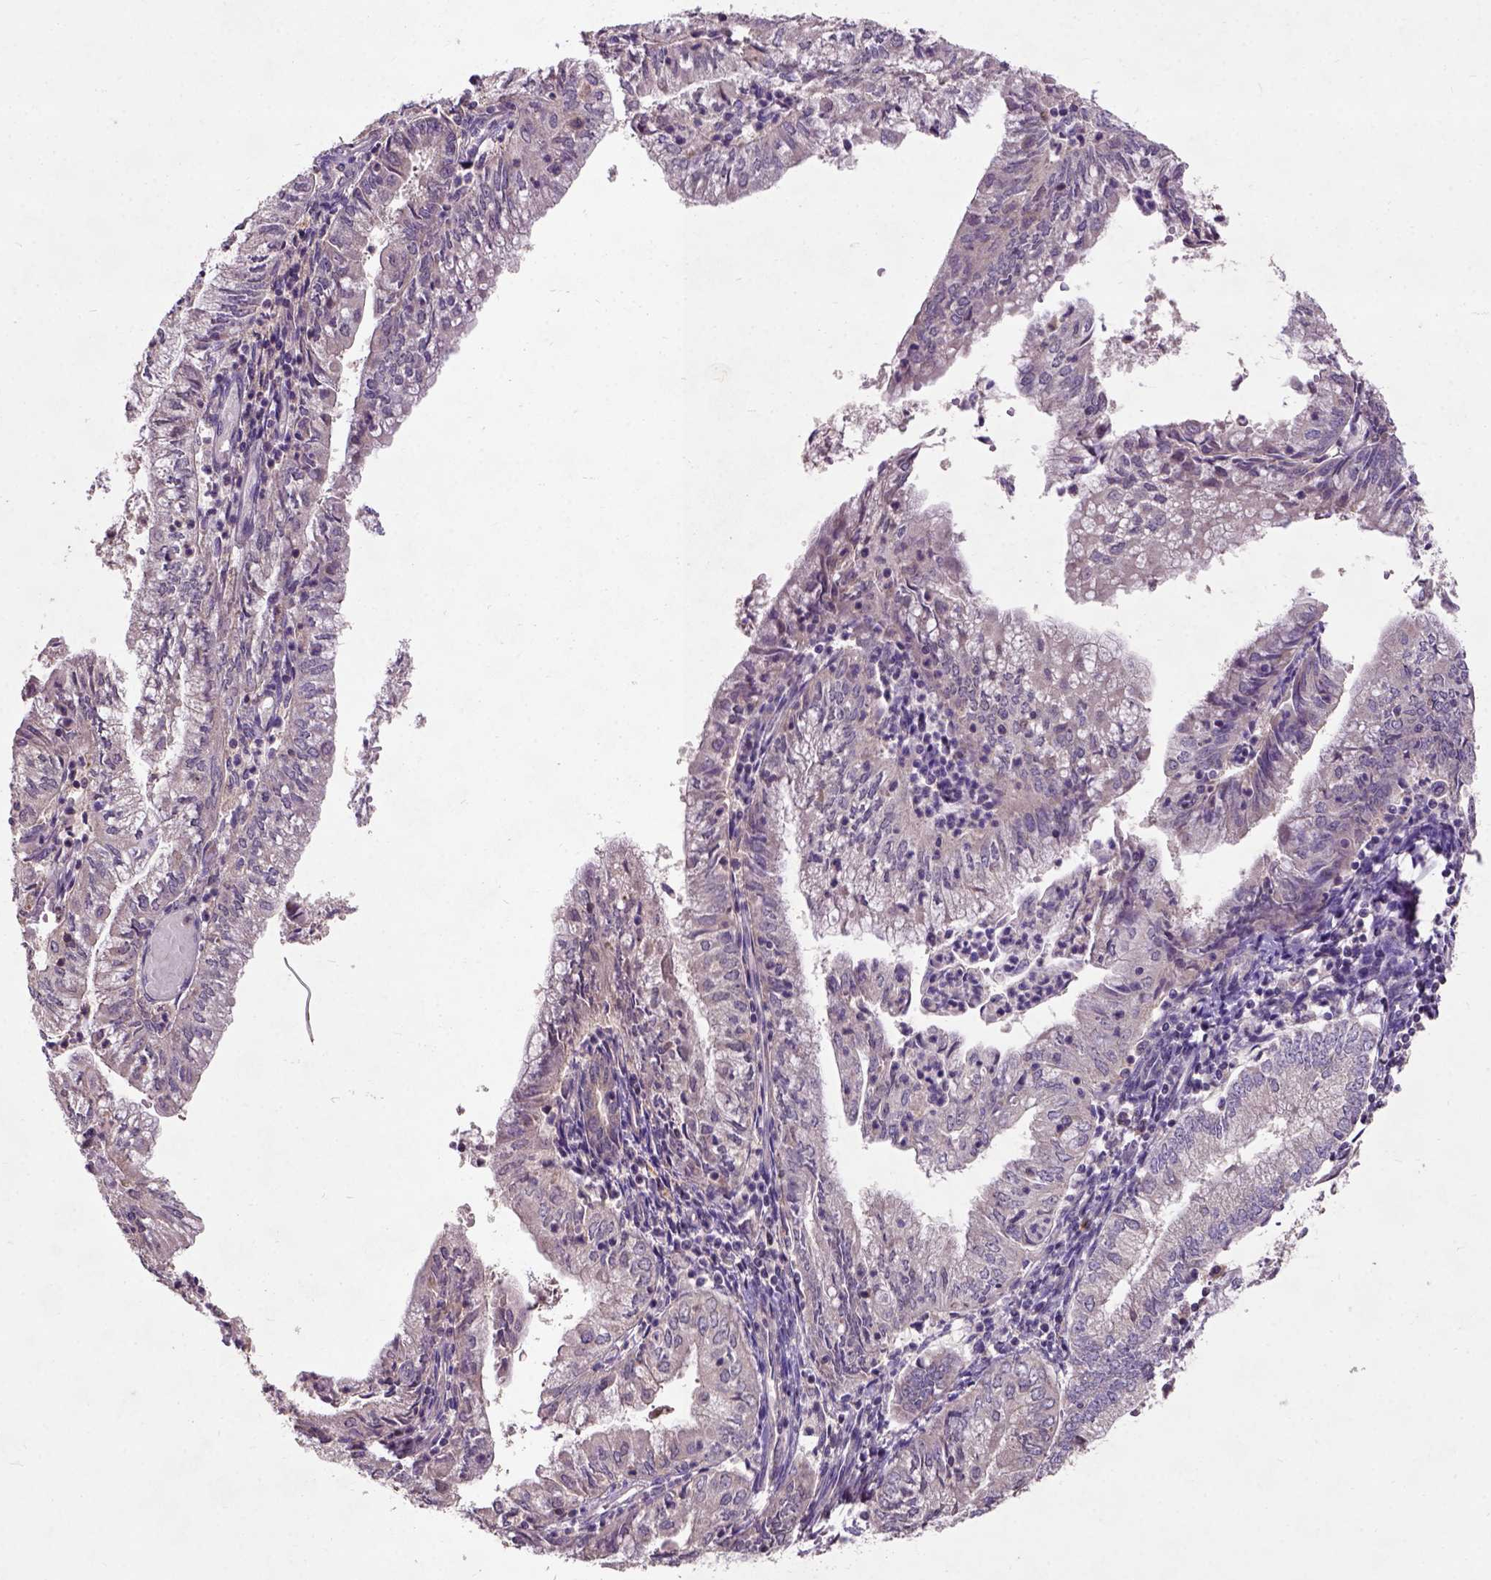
{"staining": {"intensity": "negative", "quantity": "none", "location": "none"}, "tissue": "endometrial cancer", "cell_type": "Tumor cells", "image_type": "cancer", "snomed": [{"axis": "morphology", "description": "Adenocarcinoma, NOS"}, {"axis": "topography", "description": "Endometrium"}], "caption": "DAB immunohistochemical staining of human endometrial adenocarcinoma demonstrates no significant staining in tumor cells.", "gene": "KBTBD8", "patient": {"sex": "female", "age": 55}}